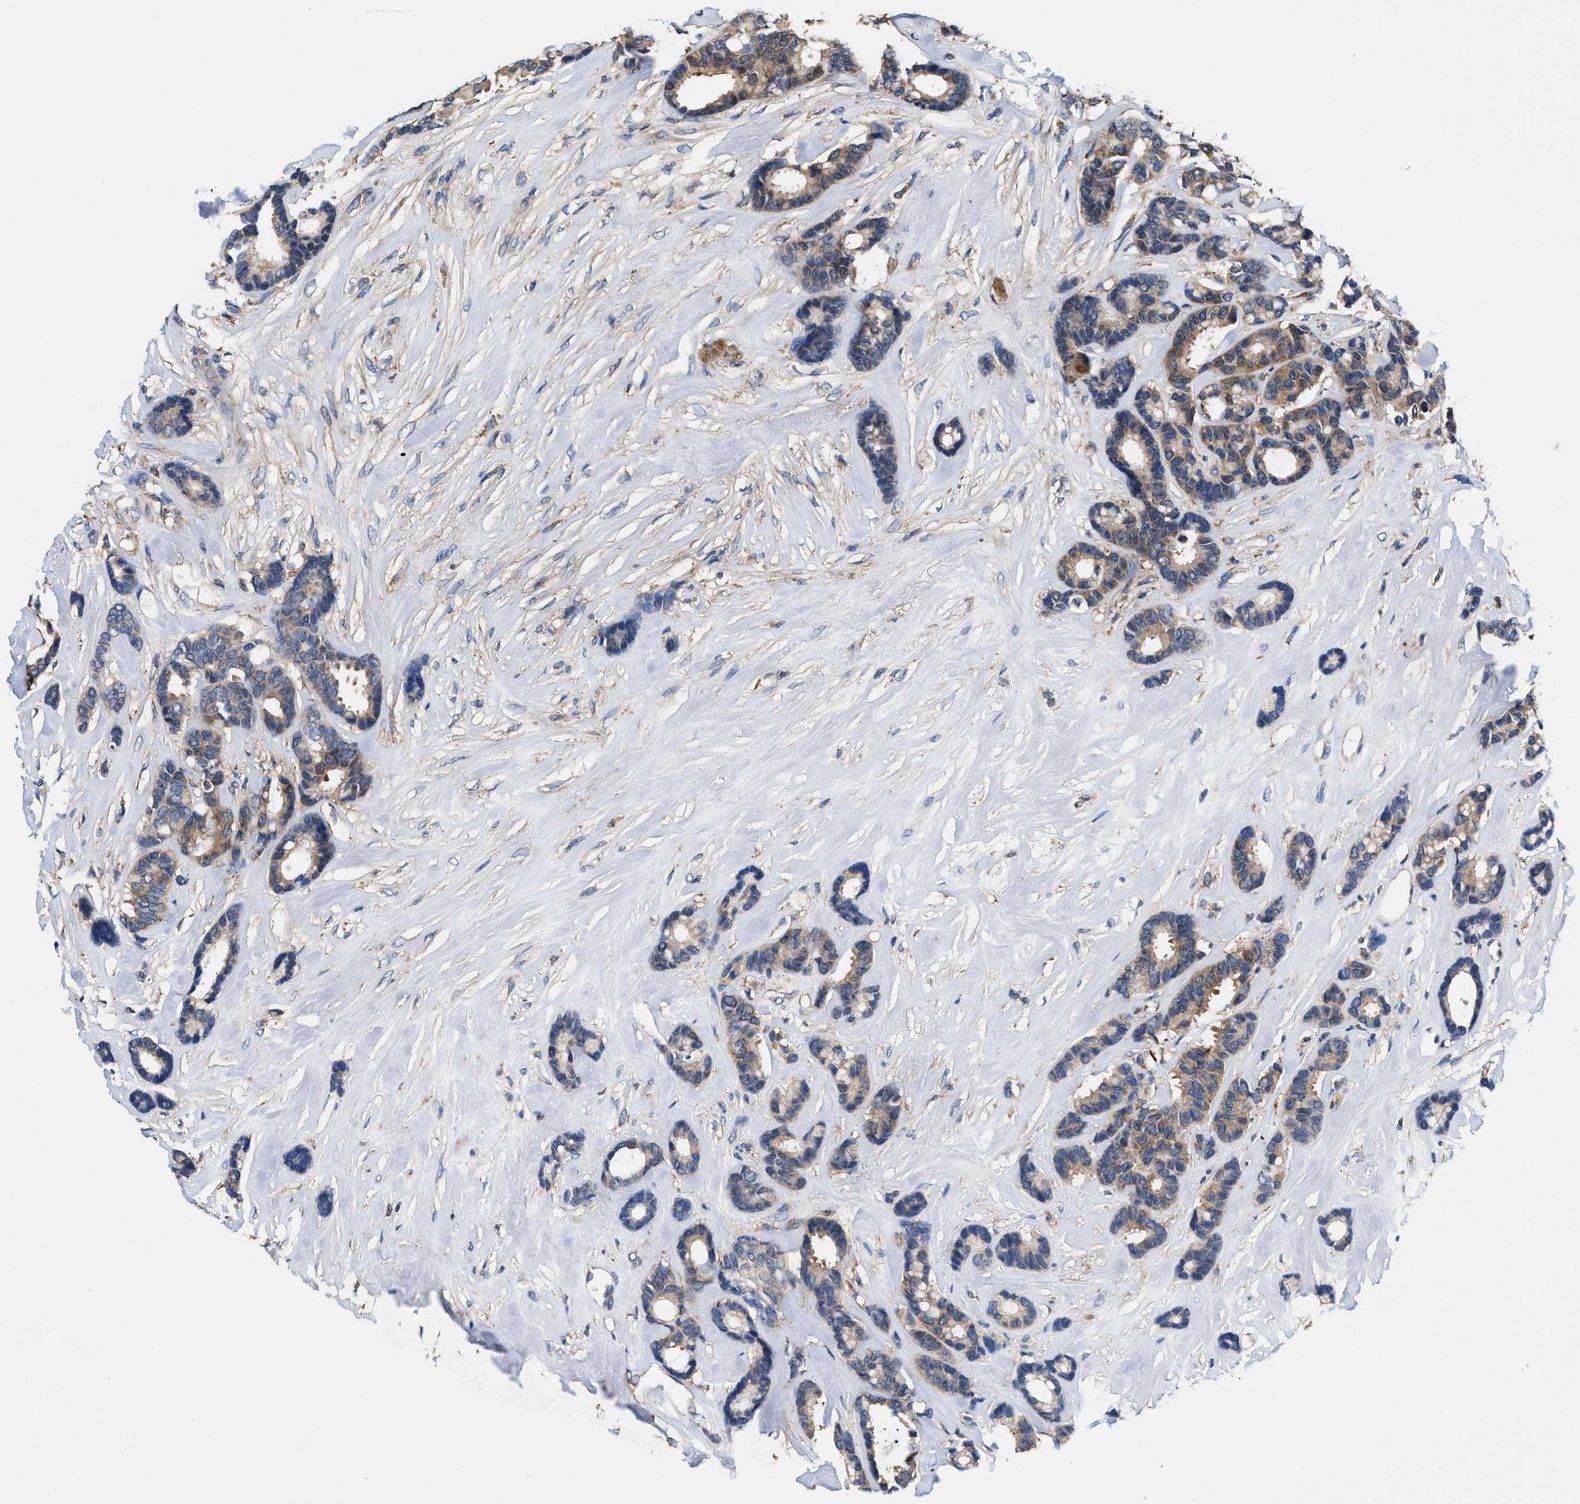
{"staining": {"intensity": "moderate", "quantity": "25%-75%", "location": "cytoplasmic/membranous"}, "tissue": "breast cancer", "cell_type": "Tumor cells", "image_type": "cancer", "snomed": [{"axis": "morphology", "description": "Duct carcinoma"}, {"axis": "topography", "description": "Breast"}], "caption": "The histopathology image displays a brown stain indicating the presence of a protein in the cytoplasmic/membranous of tumor cells in breast intraductal carcinoma.", "gene": "ACLY", "patient": {"sex": "female", "age": 87}}